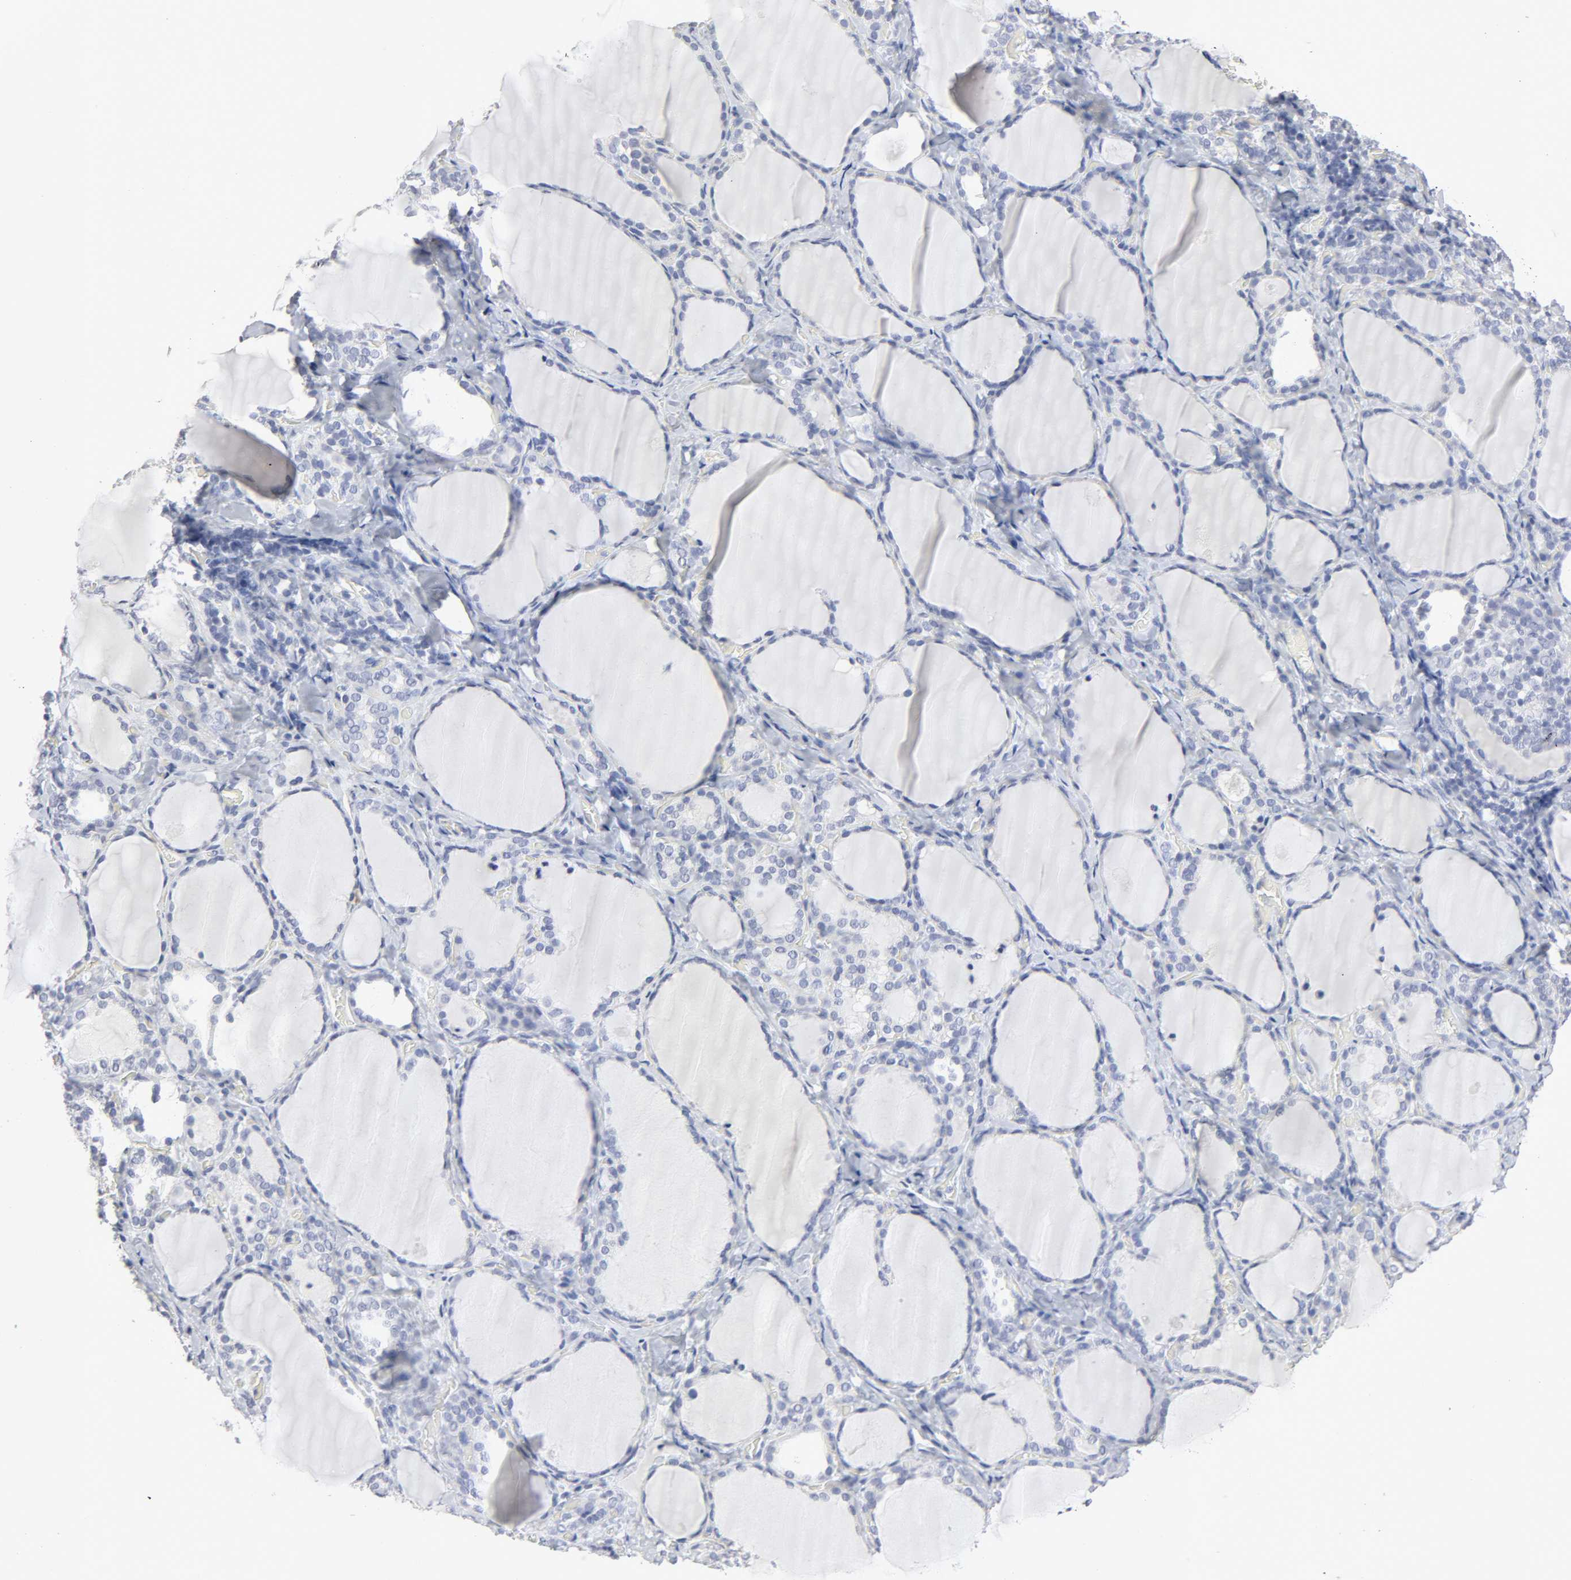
{"staining": {"intensity": "negative", "quantity": "none", "location": "none"}, "tissue": "thyroid gland", "cell_type": "Glandular cells", "image_type": "normal", "snomed": [{"axis": "morphology", "description": "Normal tissue, NOS"}, {"axis": "morphology", "description": "Papillary adenocarcinoma, NOS"}, {"axis": "topography", "description": "Thyroid gland"}], "caption": "IHC photomicrograph of unremarkable thyroid gland stained for a protein (brown), which demonstrates no positivity in glandular cells.", "gene": "SLCO1B3", "patient": {"sex": "female", "age": 30}}